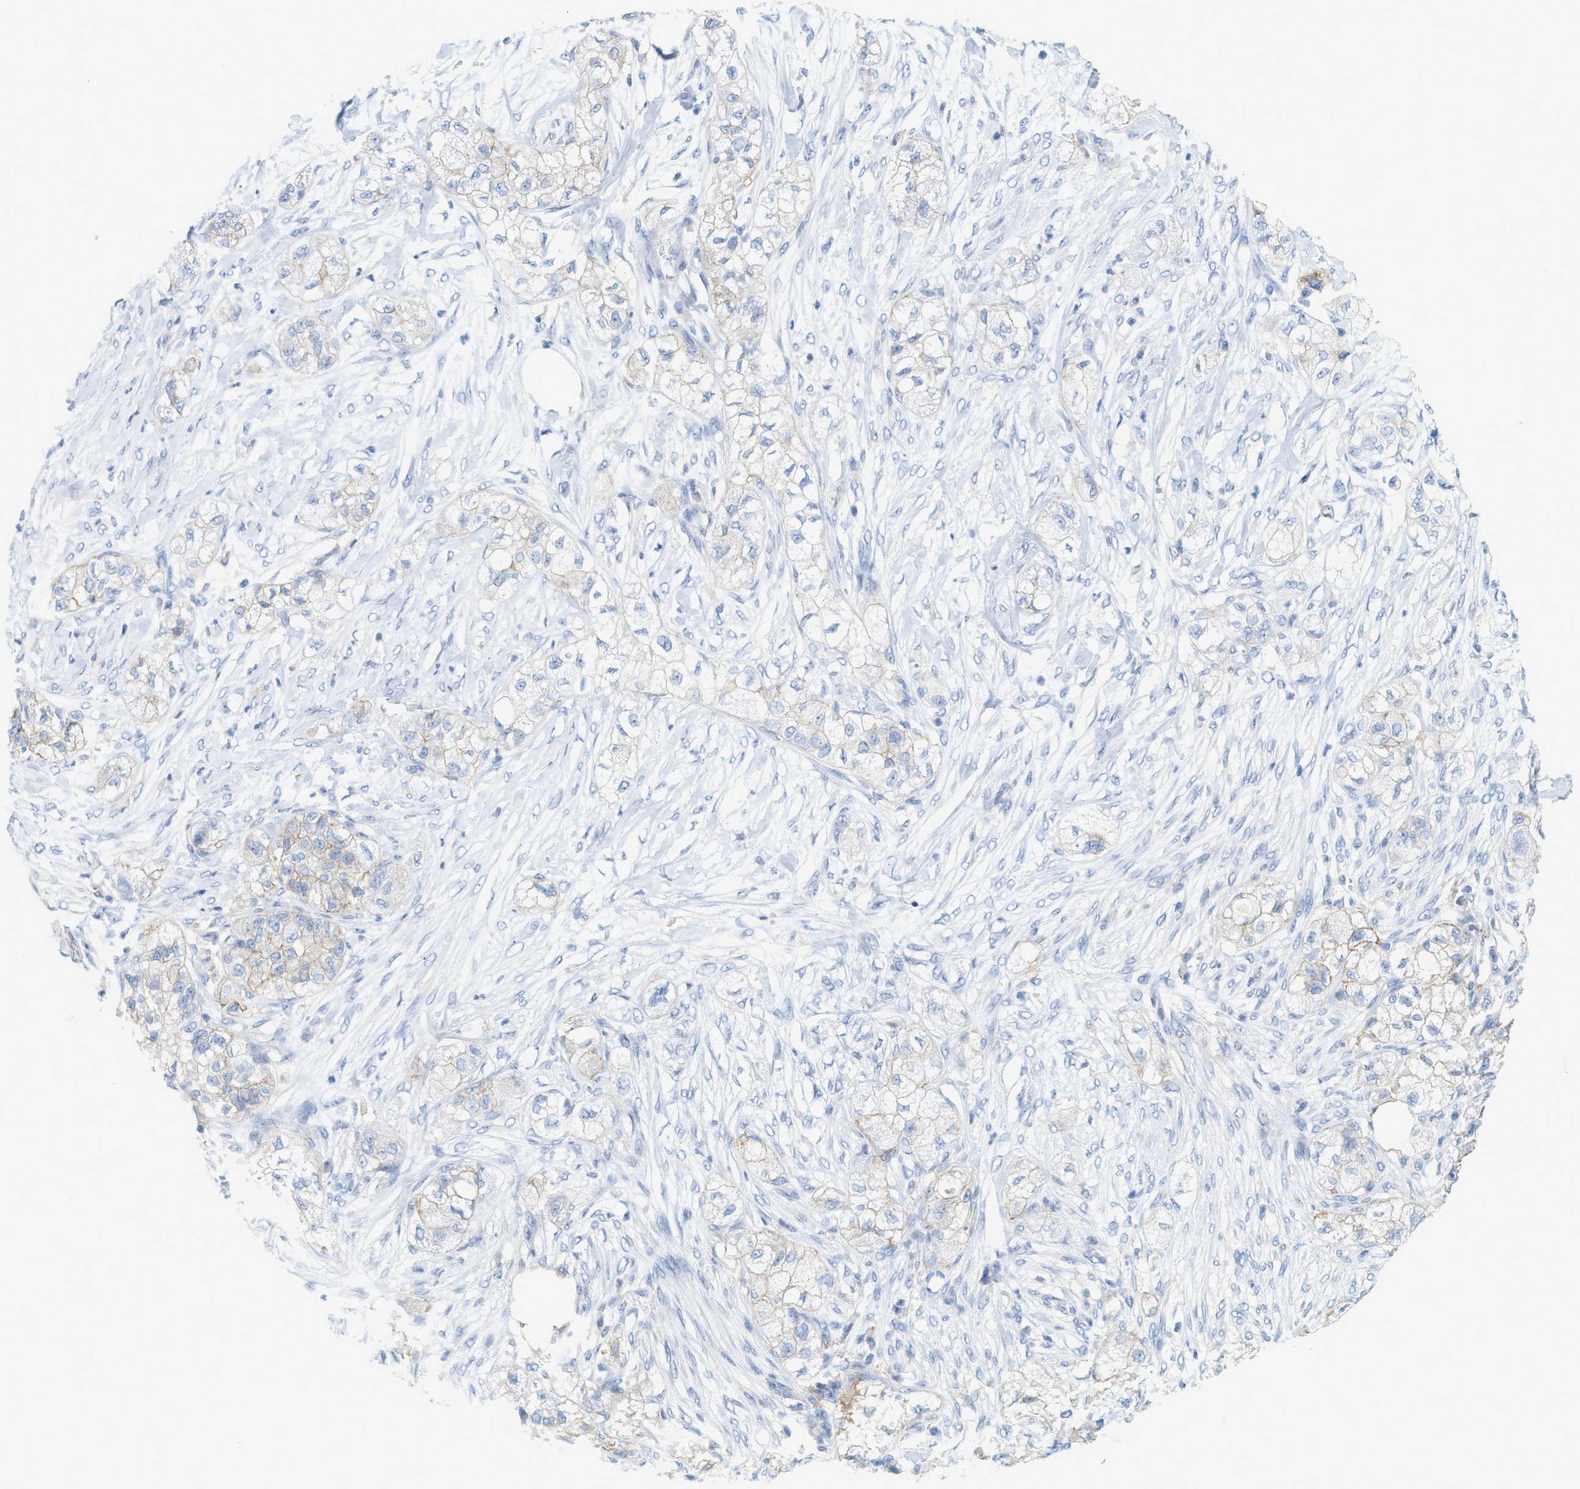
{"staining": {"intensity": "moderate", "quantity": "<25%", "location": "cytoplasmic/membranous"}, "tissue": "pancreatic cancer", "cell_type": "Tumor cells", "image_type": "cancer", "snomed": [{"axis": "morphology", "description": "Adenocarcinoma, NOS"}, {"axis": "topography", "description": "Pancreas"}], "caption": "A brown stain labels moderate cytoplasmic/membranous expression of a protein in human pancreatic cancer (adenocarcinoma) tumor cells.", "gene": "SLC3A2", "patient": {"sex": "female", "age": 78}}